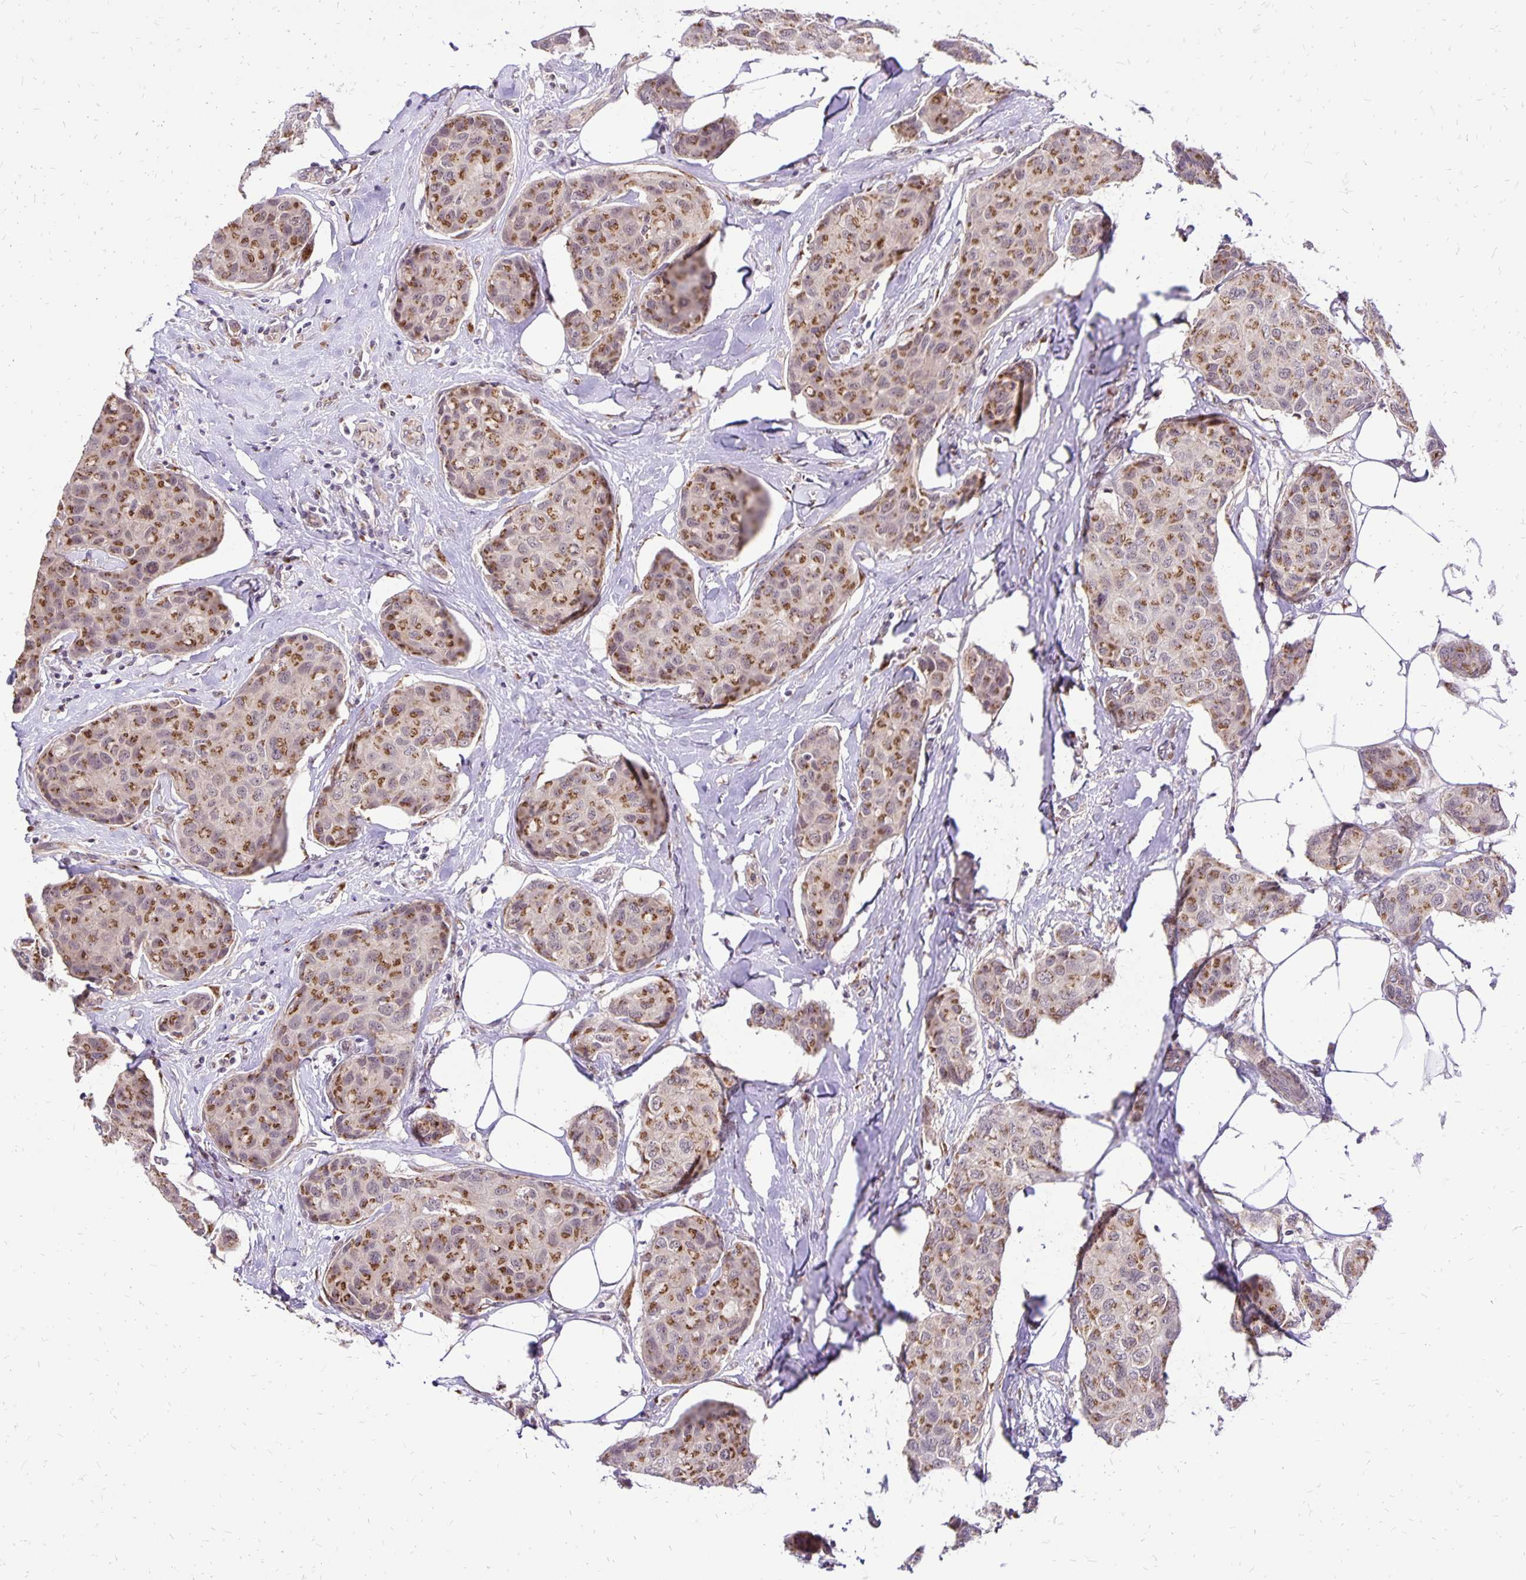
{"staining": {"intensity": "moderate", "quantity": ">75%", "location": "cytoplasmic/membranous"}, "tissue": "breast cancer", "cell_type": "Tumor cells", "image_type": "cancer", "snomed": [{"axis": "morphology", "description": "Duct carcinoma"}, {"axis": "topography", "description": "Breast"}], "caption": "Tumor cells reveal medium levels of moderate cytoplasmic/membranous staining in approximately >75% of cells in infiltrating ductal carcinoma (breast).", "gene": "GOLGA5", "patient": {"sex": "female", "age": 80}}